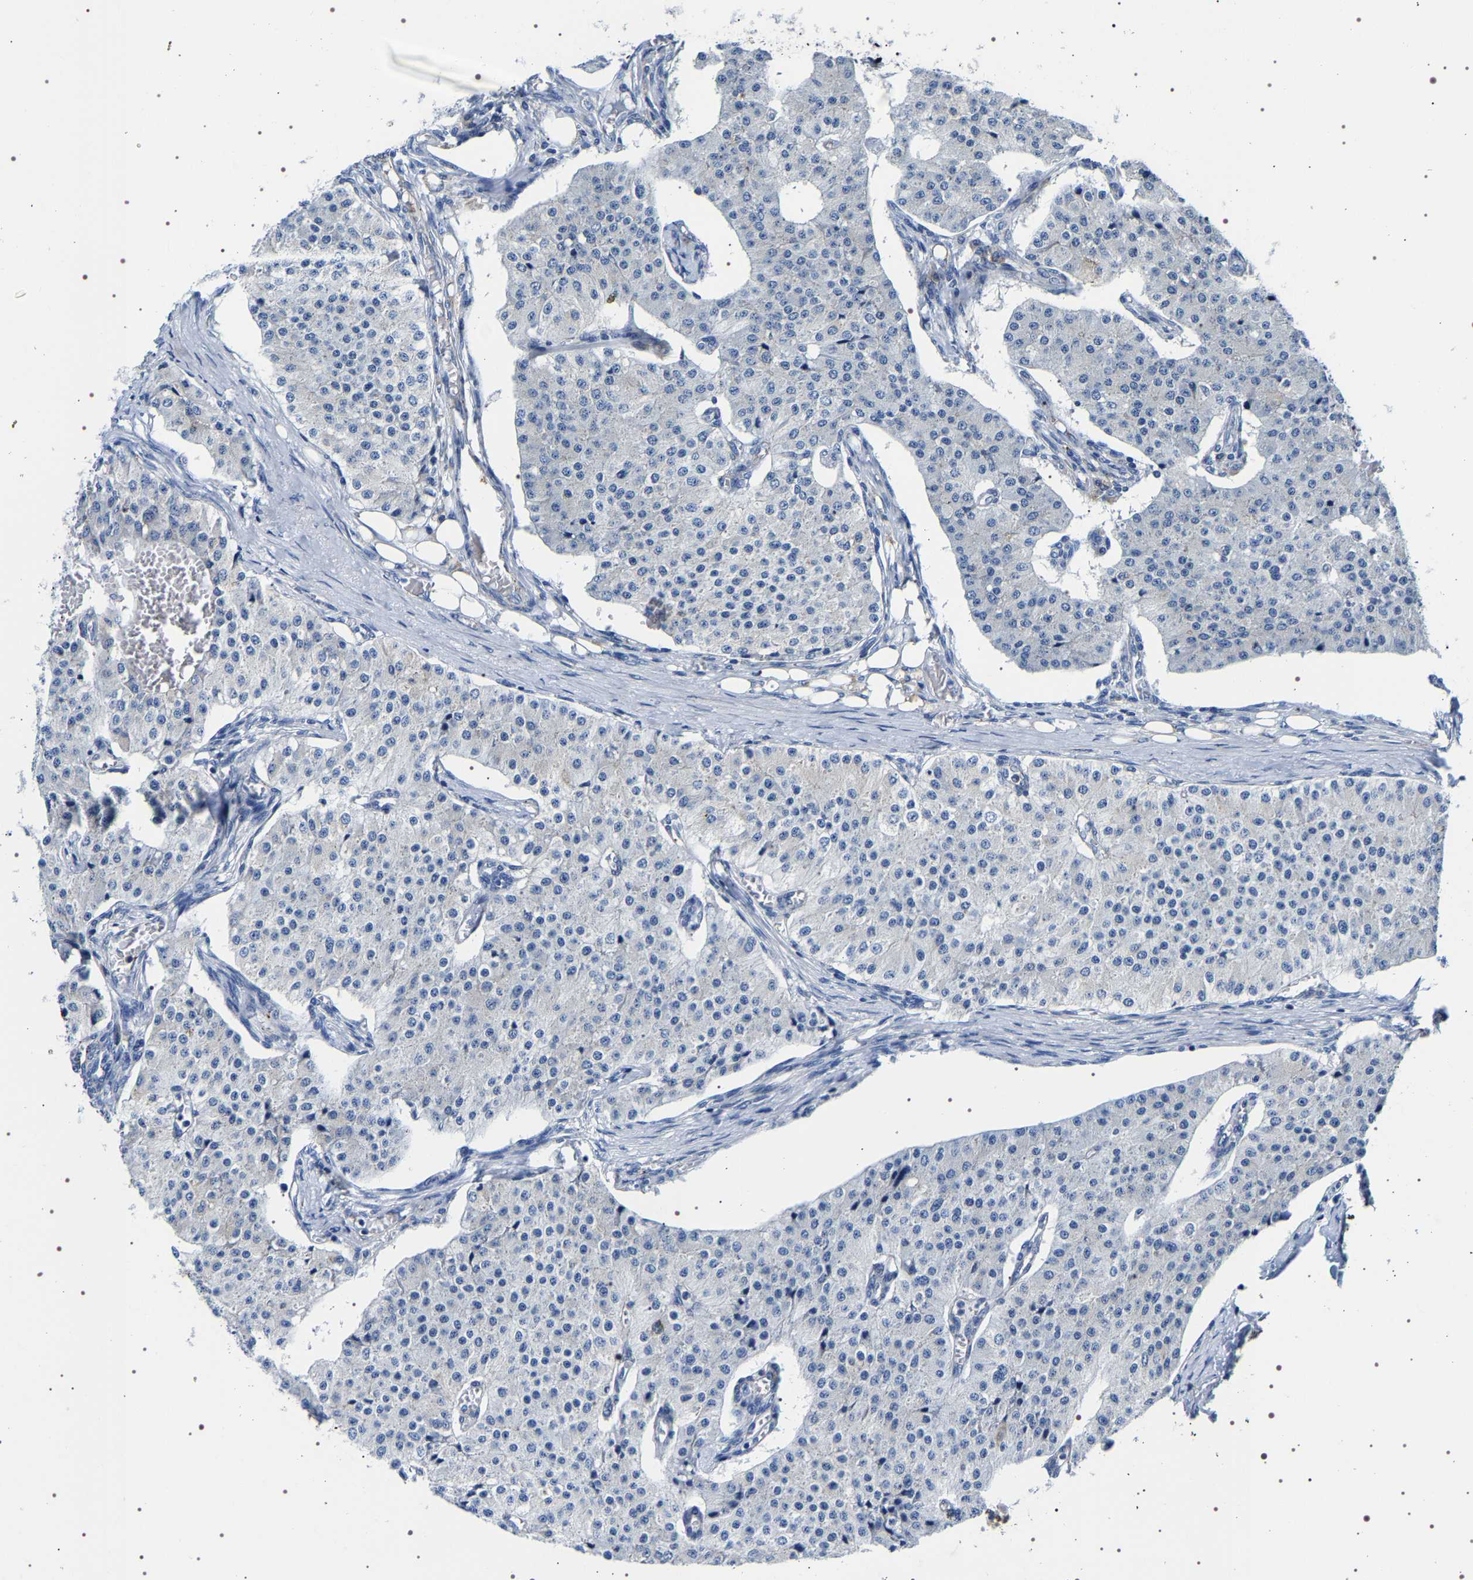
{"staining": {"intensity": "negative", "quantity": "none", "location": "none"}, "tissue": "carcinoid", "cell_type": "Tumor cells", "image_type": "cancer", "snomed": [{"axis": "morphology", "description": "Carcinoid, malignant, NOS"}, {"axis": "topography", "description": "Colon"}], "caption": "Protein analysis of carcinoid (malignant) shows no significant staining in tumor cells.", "gene": "SQLE", "patient": {"sex": "female", "age": 52}}